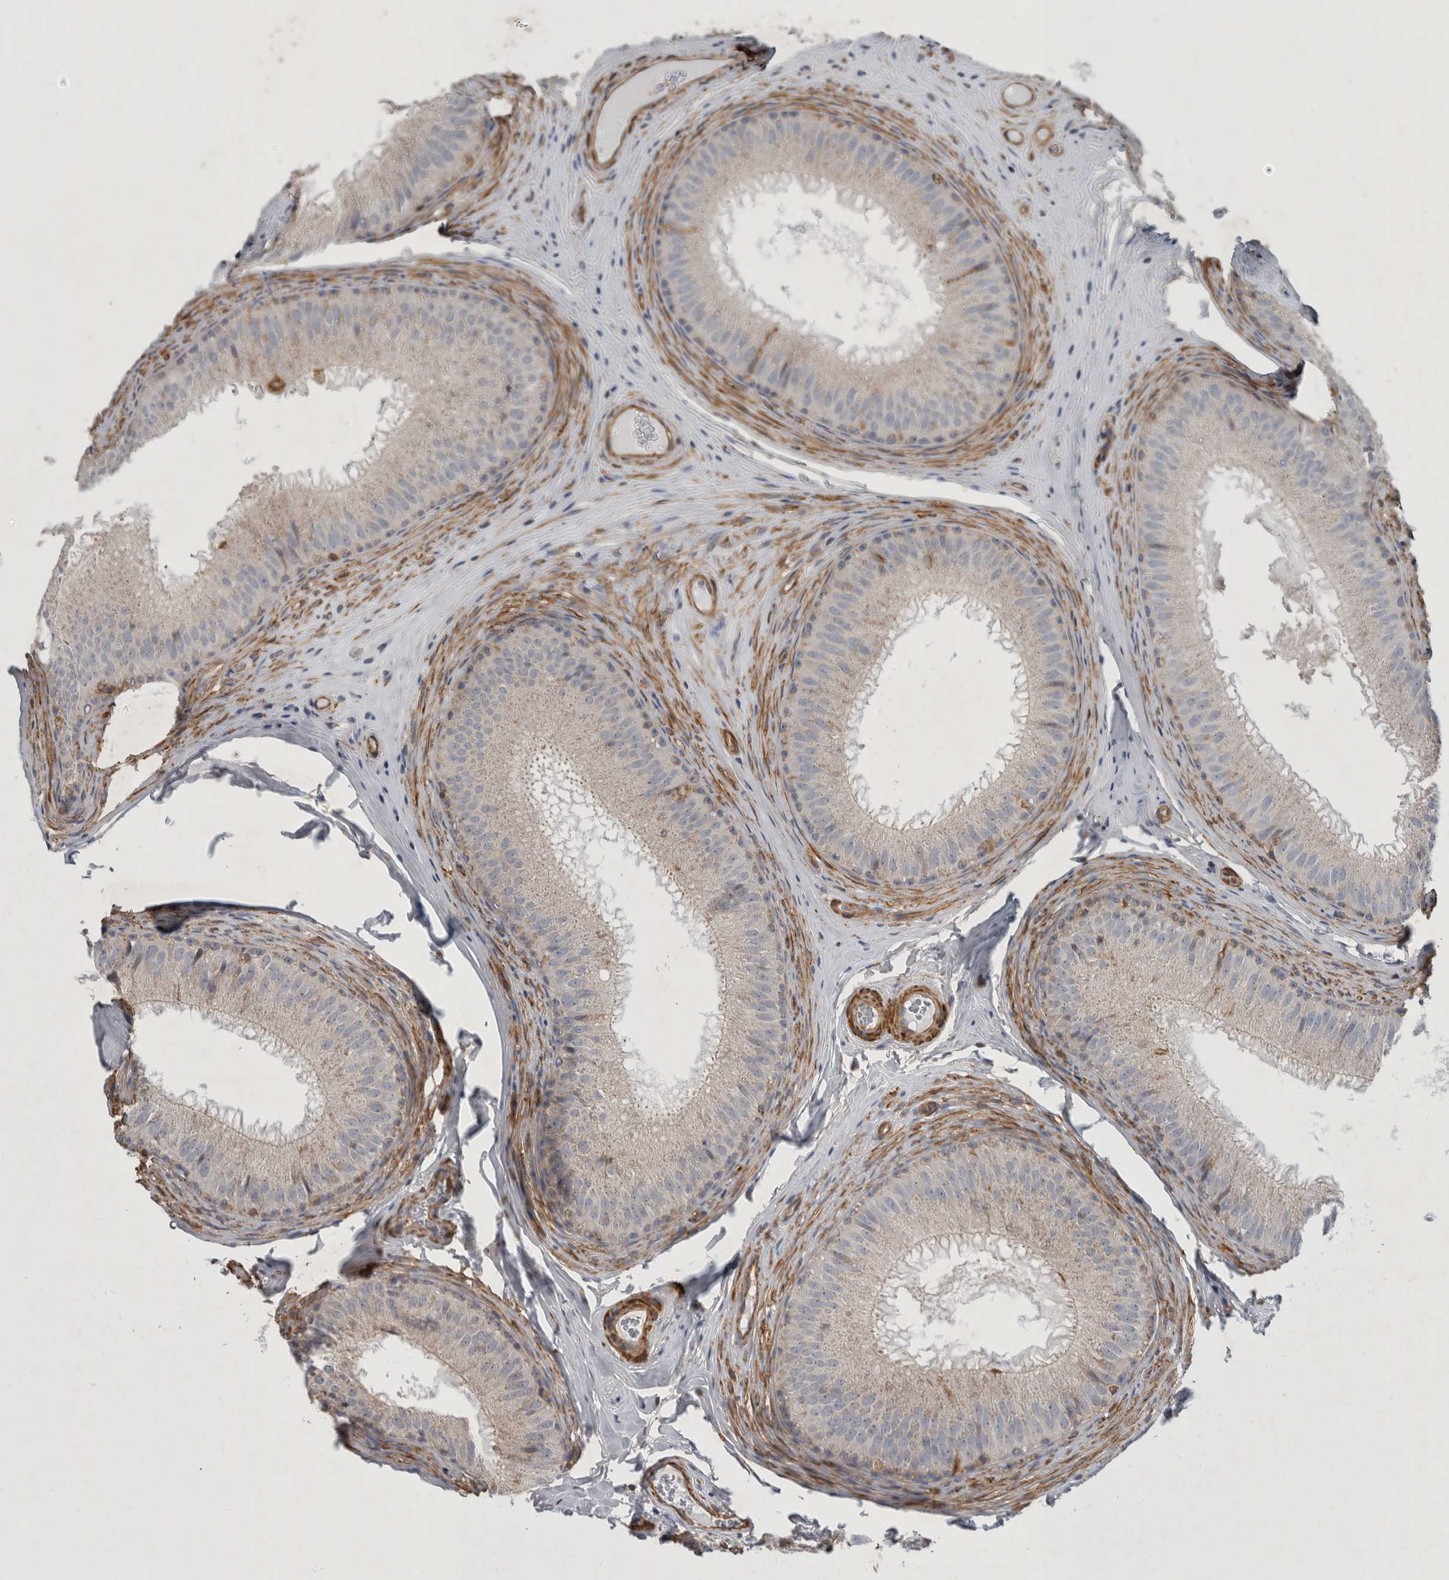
{"staining": {"intensity": "weak", "quantity": "25%-75%", "location": "cytoplasmic/membranous"}, "tissue": "epididymis", "cell_type": "Glandular cells", "image_type": "normal", "snomed": [{"axis": "morphology", "description": "Normal tissue, NOS"}, {"axis": "topography", "description": "Epididymis"}], "caption": "Immunohistochemical staining of benign epididymis exhibits 25%-75% levels of weak cytoplasmic/membranous protein positivity in about 25%-75% of glandular cells.", "gene": "SFXN2", "patient": {"sex": "male", "age": 32}}